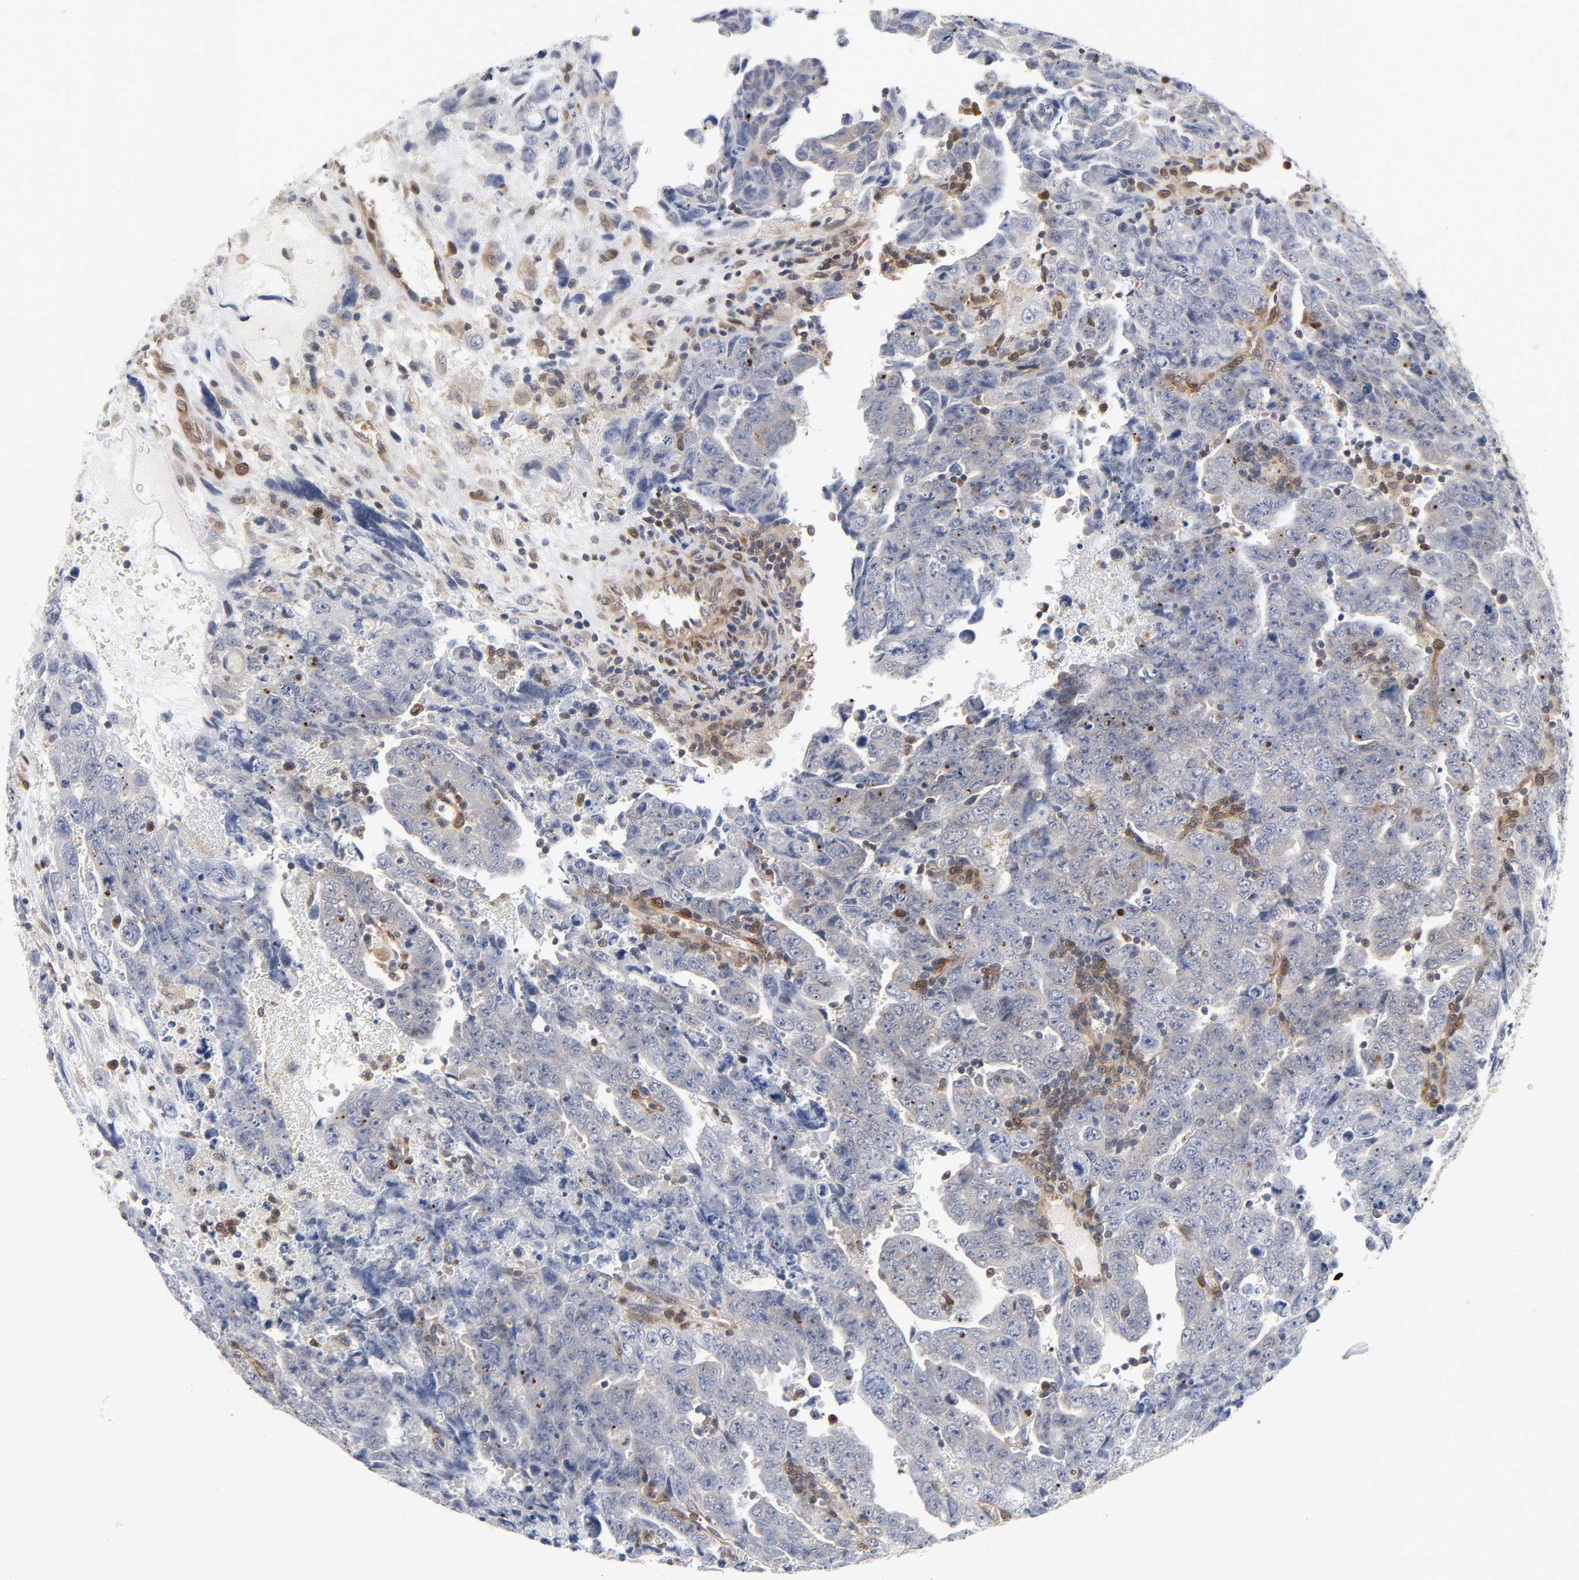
{"staining": {"intensity": "weak", "quantity": "<25%", "location": "cytoplasmic/membranous"}, "tissue": "testis cancer", "cell_type": "Tumor cells", "image_type": "cancer", "snomed": [{"axis": "morphology", "description": "Carcinoma, Embryonal, NOS"}, {"axis": "topography", "description": "Testis"}], "caption": "This image is of testis cancer (embryonal carcinoma) stained with IHC to label a protein in brown with the nuclei are counter-stained blue. There is no positivity in tumor cells.", "gene": "PTEN", "patient": {"sex": "male", "age": 28}}